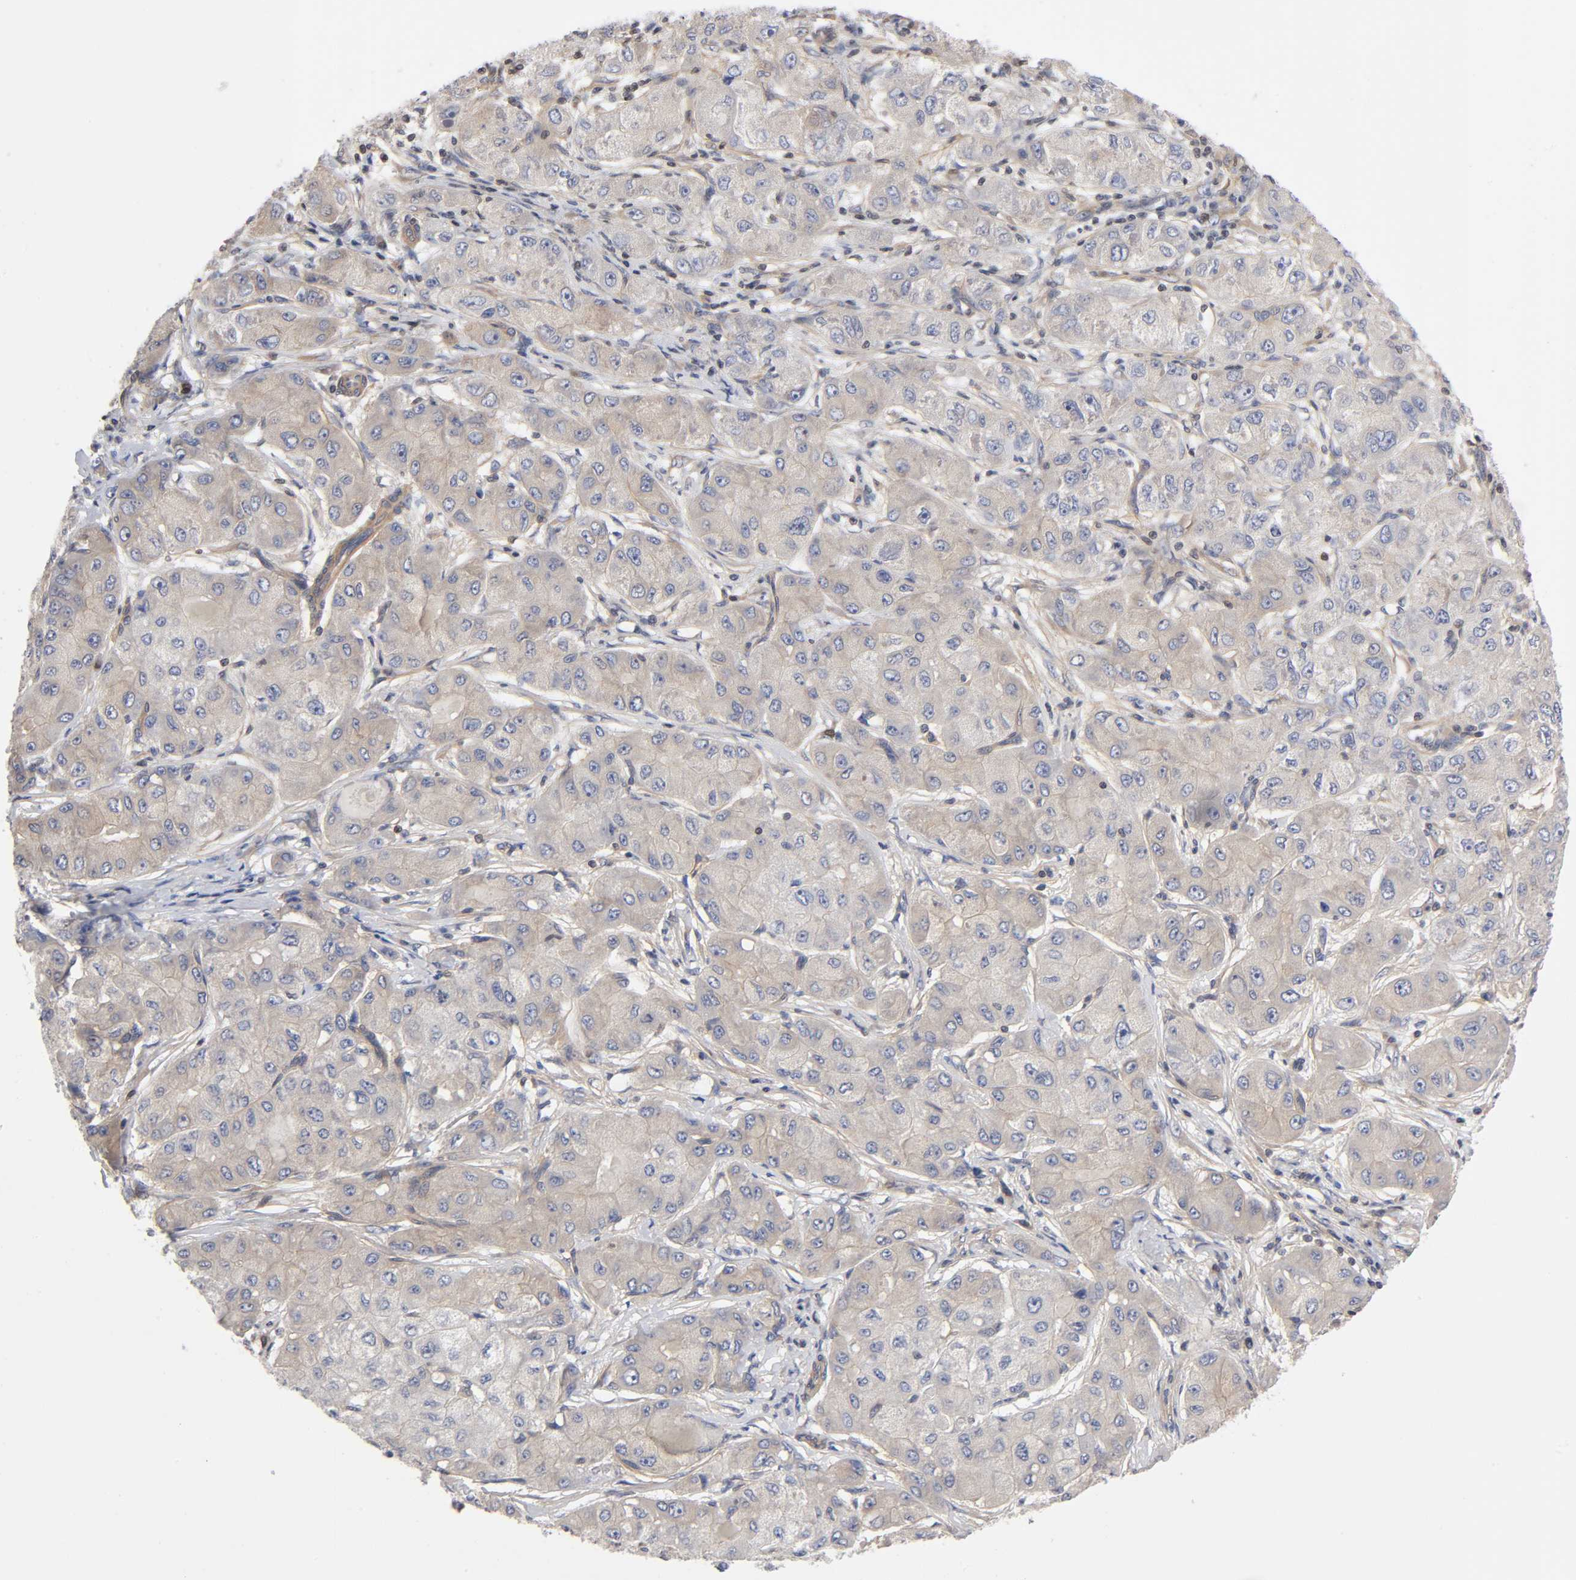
{"staining": {"intensity": "weak", "quantity": "25%-75%", "location": "cytoplasmic/membranous"}, "tissue": "liver cancer", "cell_type": "Tumor cells", "image_type": "cancer", "snomed": [{"axis": "morphology", "description": "Carcinoma, Hepatocellular, NOS"}, {"axis": "topography", "description": "Liver"}], "caption": "Weak cytoplasmic/membranous protein expression is seen in about 25%-75% of tumor cells in liver cancer.", "gene": "STRN3", "patient": {"sex": "male", "age": 80}}